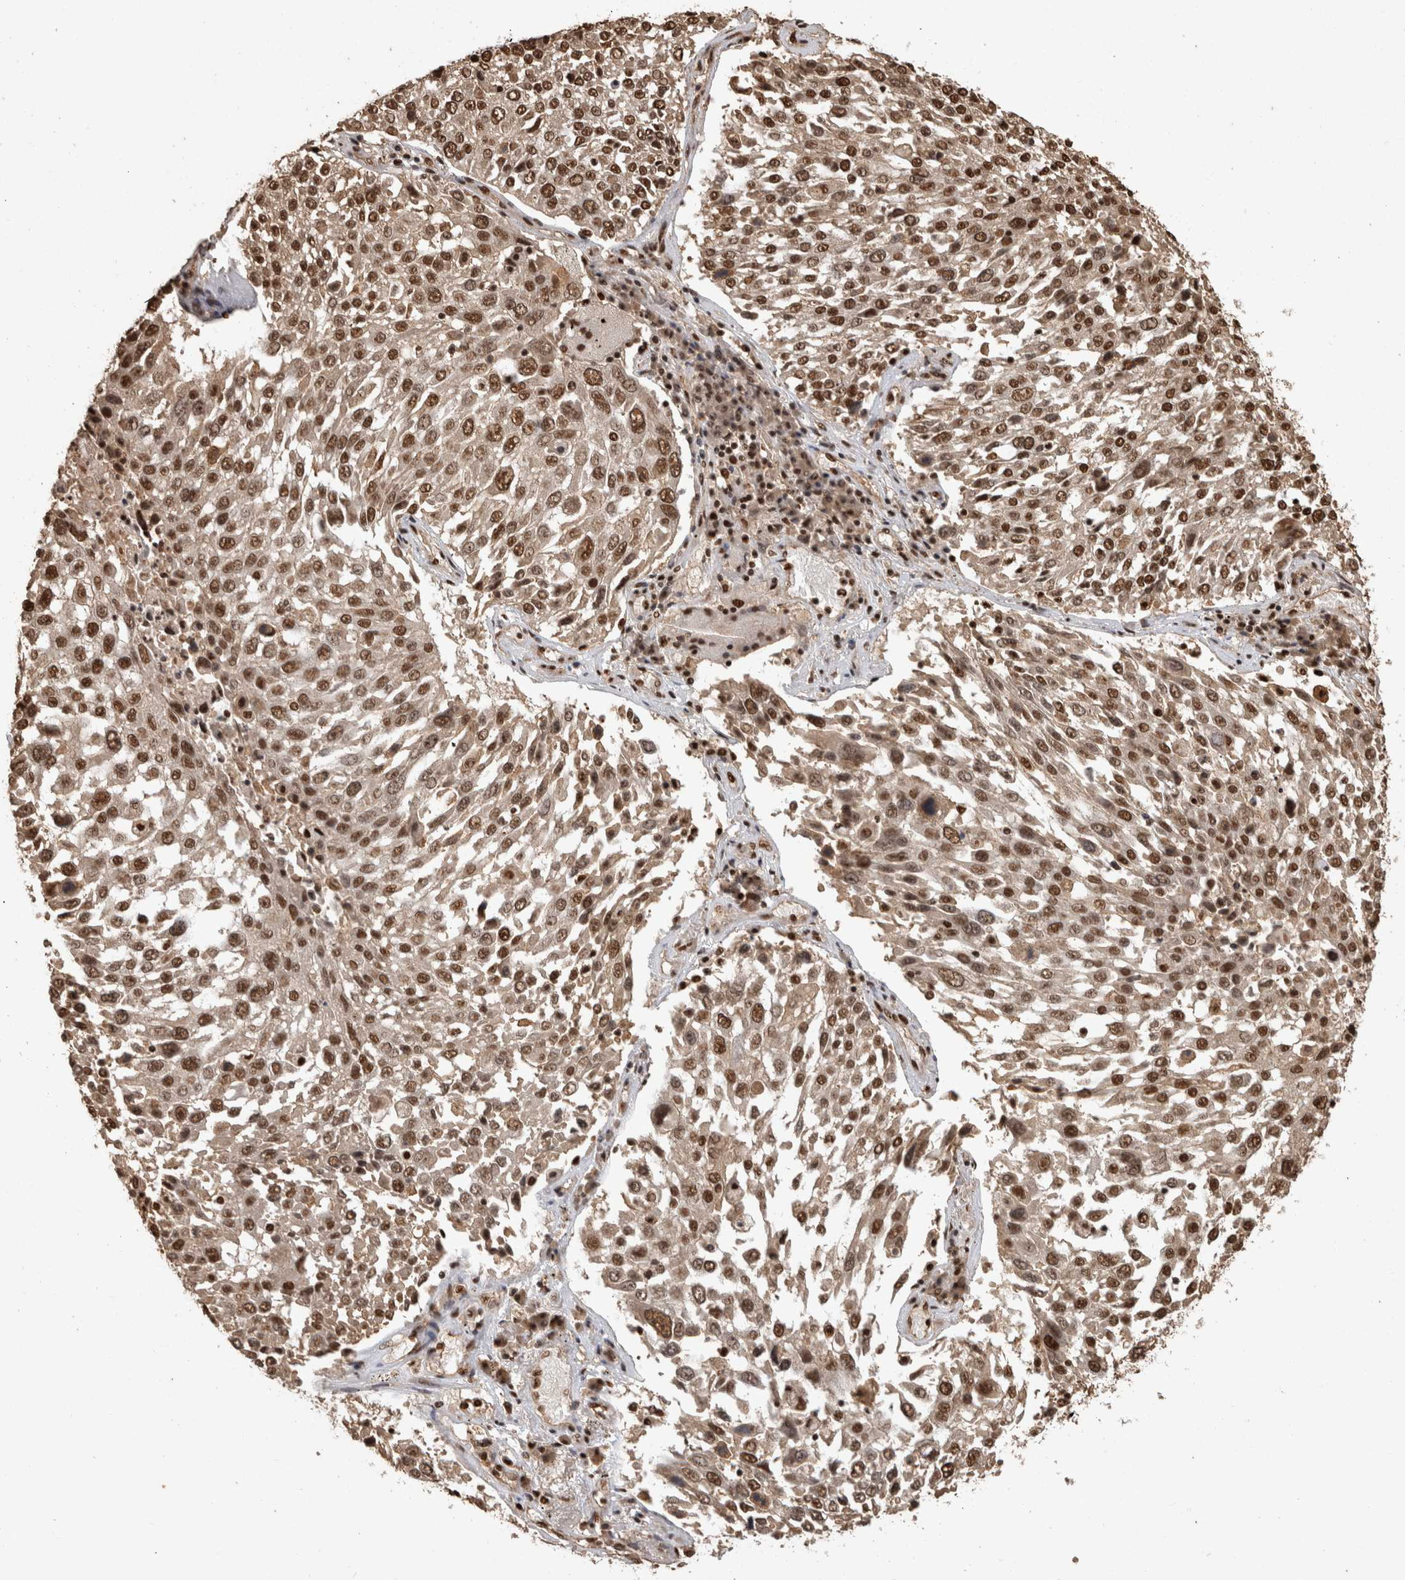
{"staining": {"intensity": "moderate", "quantity": ">75%", "location": "nuclear"}, "tissue": "lung cancer", "cell_type": "Tumor cells", "image_type": "cancer", "snomed": [{"axis": "morphology", "description": "Squamous cell carcinoma, NOS"}, {"axis": "topography", "description": "Lung"}], "caption": "Lung cancer (squamous cell carcinoma) stained with a protein marker exhibits moderate staining in tumor cells.", "gene": "RAD50", "patient": {"sex": "male", "age": 65}}